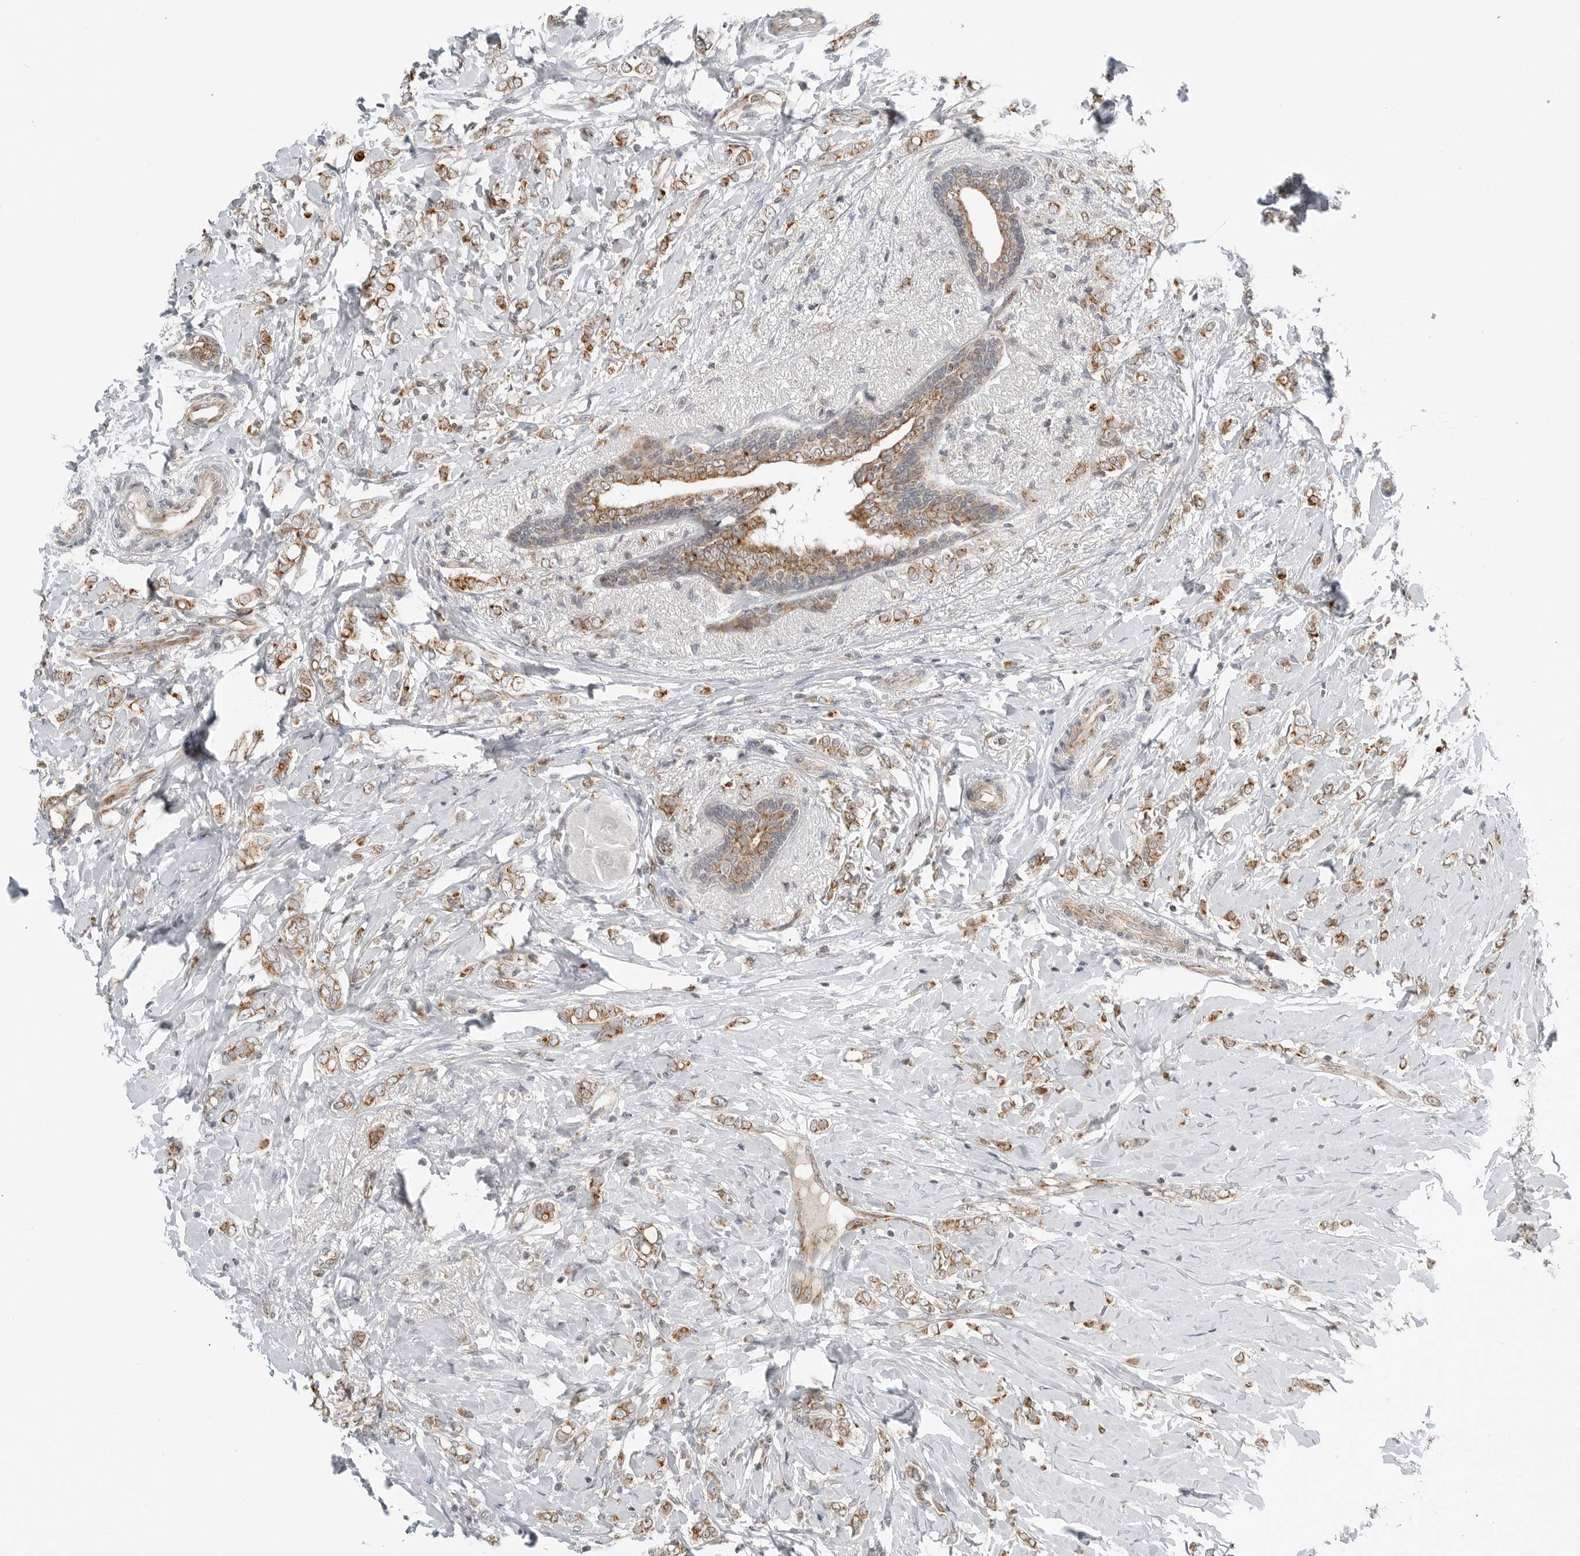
{"staining": {"intensity": "moderate", "quantity": ">75%", "location": "cytoplasmic/membranous"}, "tissue": "breast cancer", "cell_type": "Tumor cells", "image_type": "cancer", "snomed": [{"axis": "morphology", "description": "Normal tissue, NOS"}, {"axis": "morphology", "description": "Lobular carcinoma"}, {"axis": "topography", "description": "Breast"}], "caption": "Moderate cytoplasmic/membranous protein staining is seen in about >75% of tumor cells in breast lobular carcinoma.", "gene": "PEX2", "patient": {"sex": "female", "age": 47}}